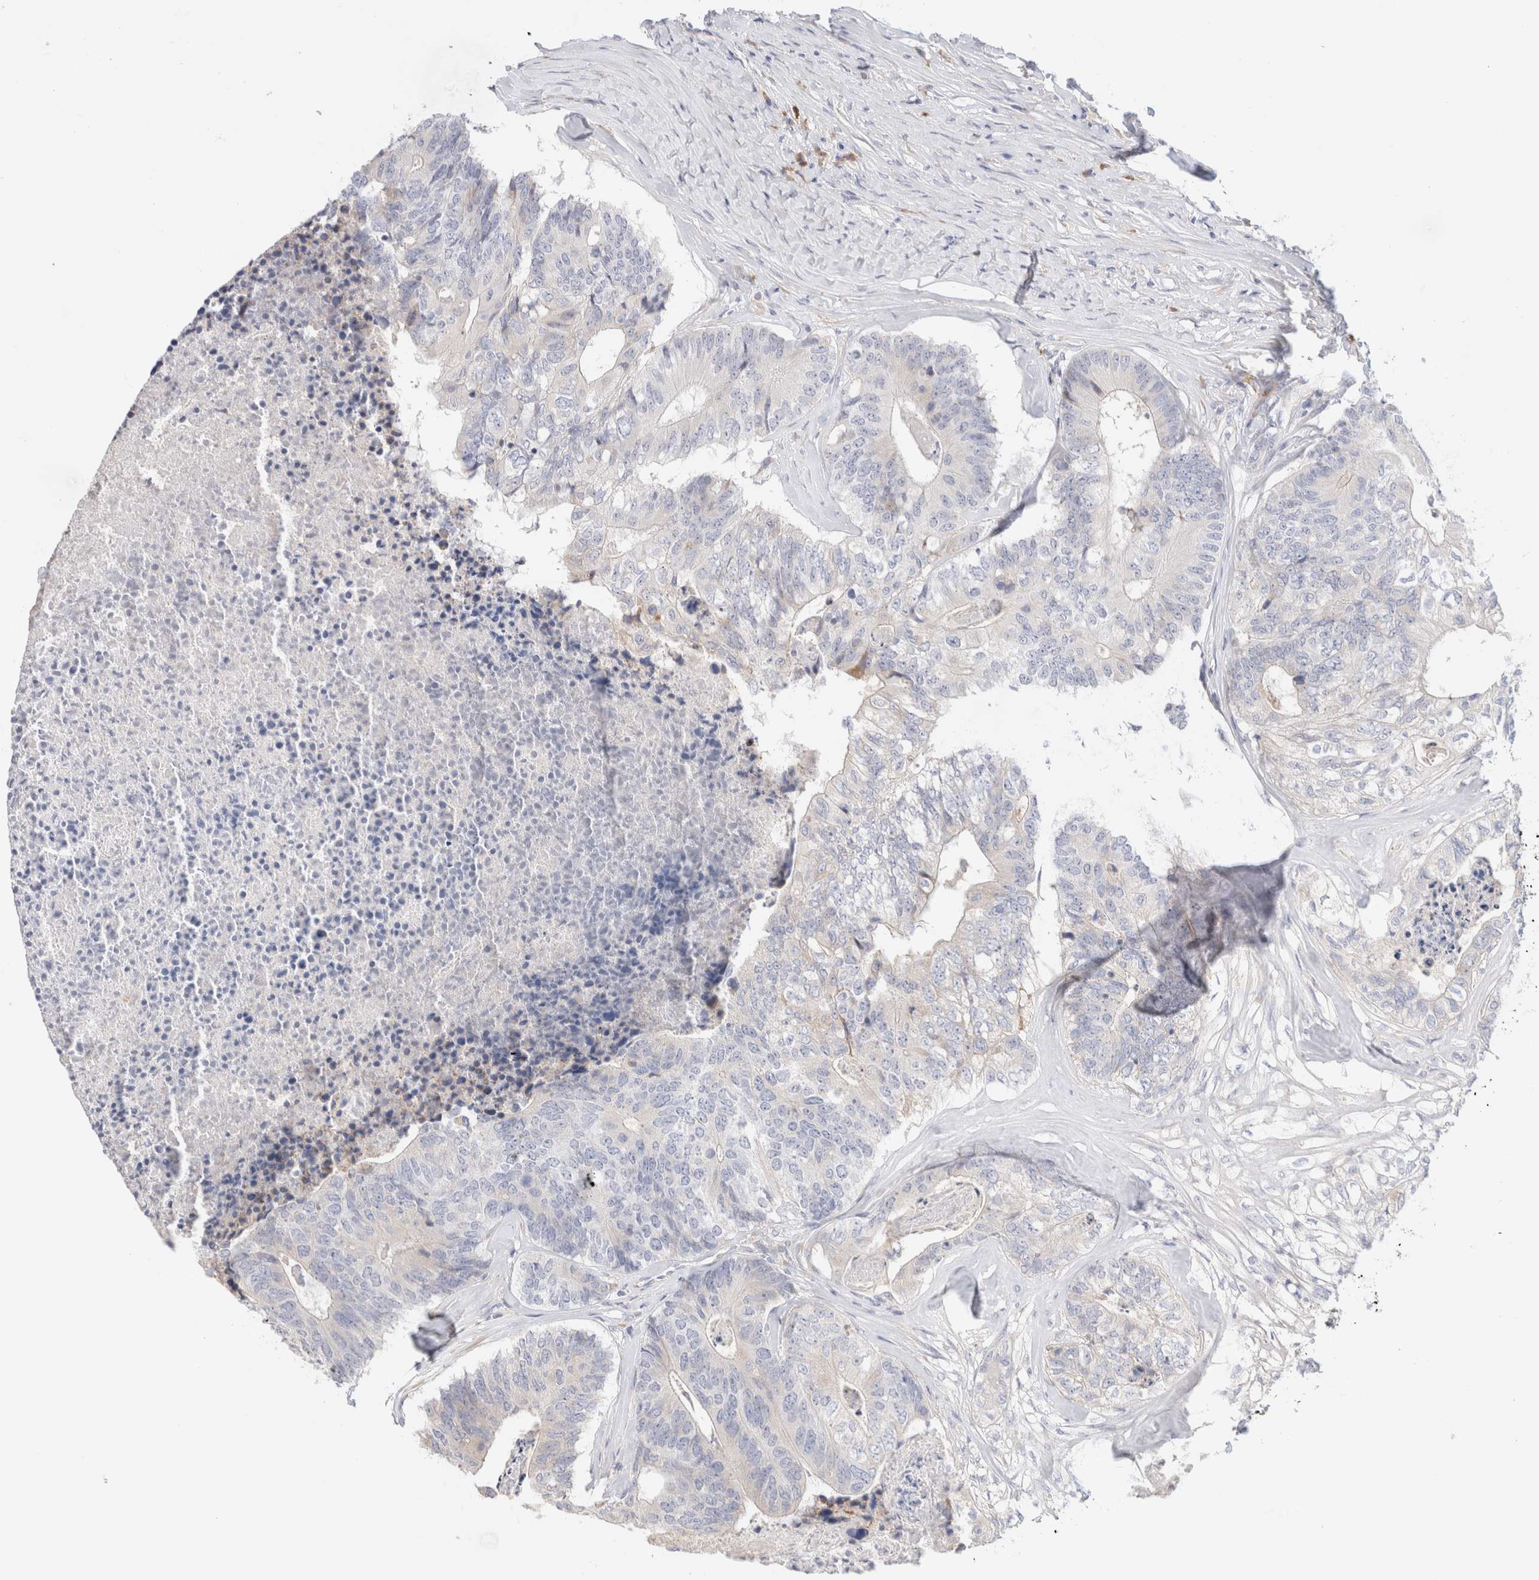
{"staining": {"intensity": "negative", "quantity": "none", "location": "none"}, "tissue": "colorectal cancer", "cell_type": "Tumor cells", "image_type": "cancer", "snomed": [{"axis": "morphology", "description": "Adenocarcinoma, NOS"}, {"axis": "topography", "description": "Colon"}], "caption": "IHC image of neoplastic tissue: colorectal cancer (adenocarcinoma) stained with DAB (3,3'-diaminobenzidine) reveals no significant protein staining in tumor cells. The staining was performed using DAB (3,3'-diaminobenzidine) to visualize the protein expression in brown, while the nuclei were stained in blue with hematoxylin (Magnification: 20x).", "gene": "GADD45G", "patient": {"sex": "female", "age": 67}}